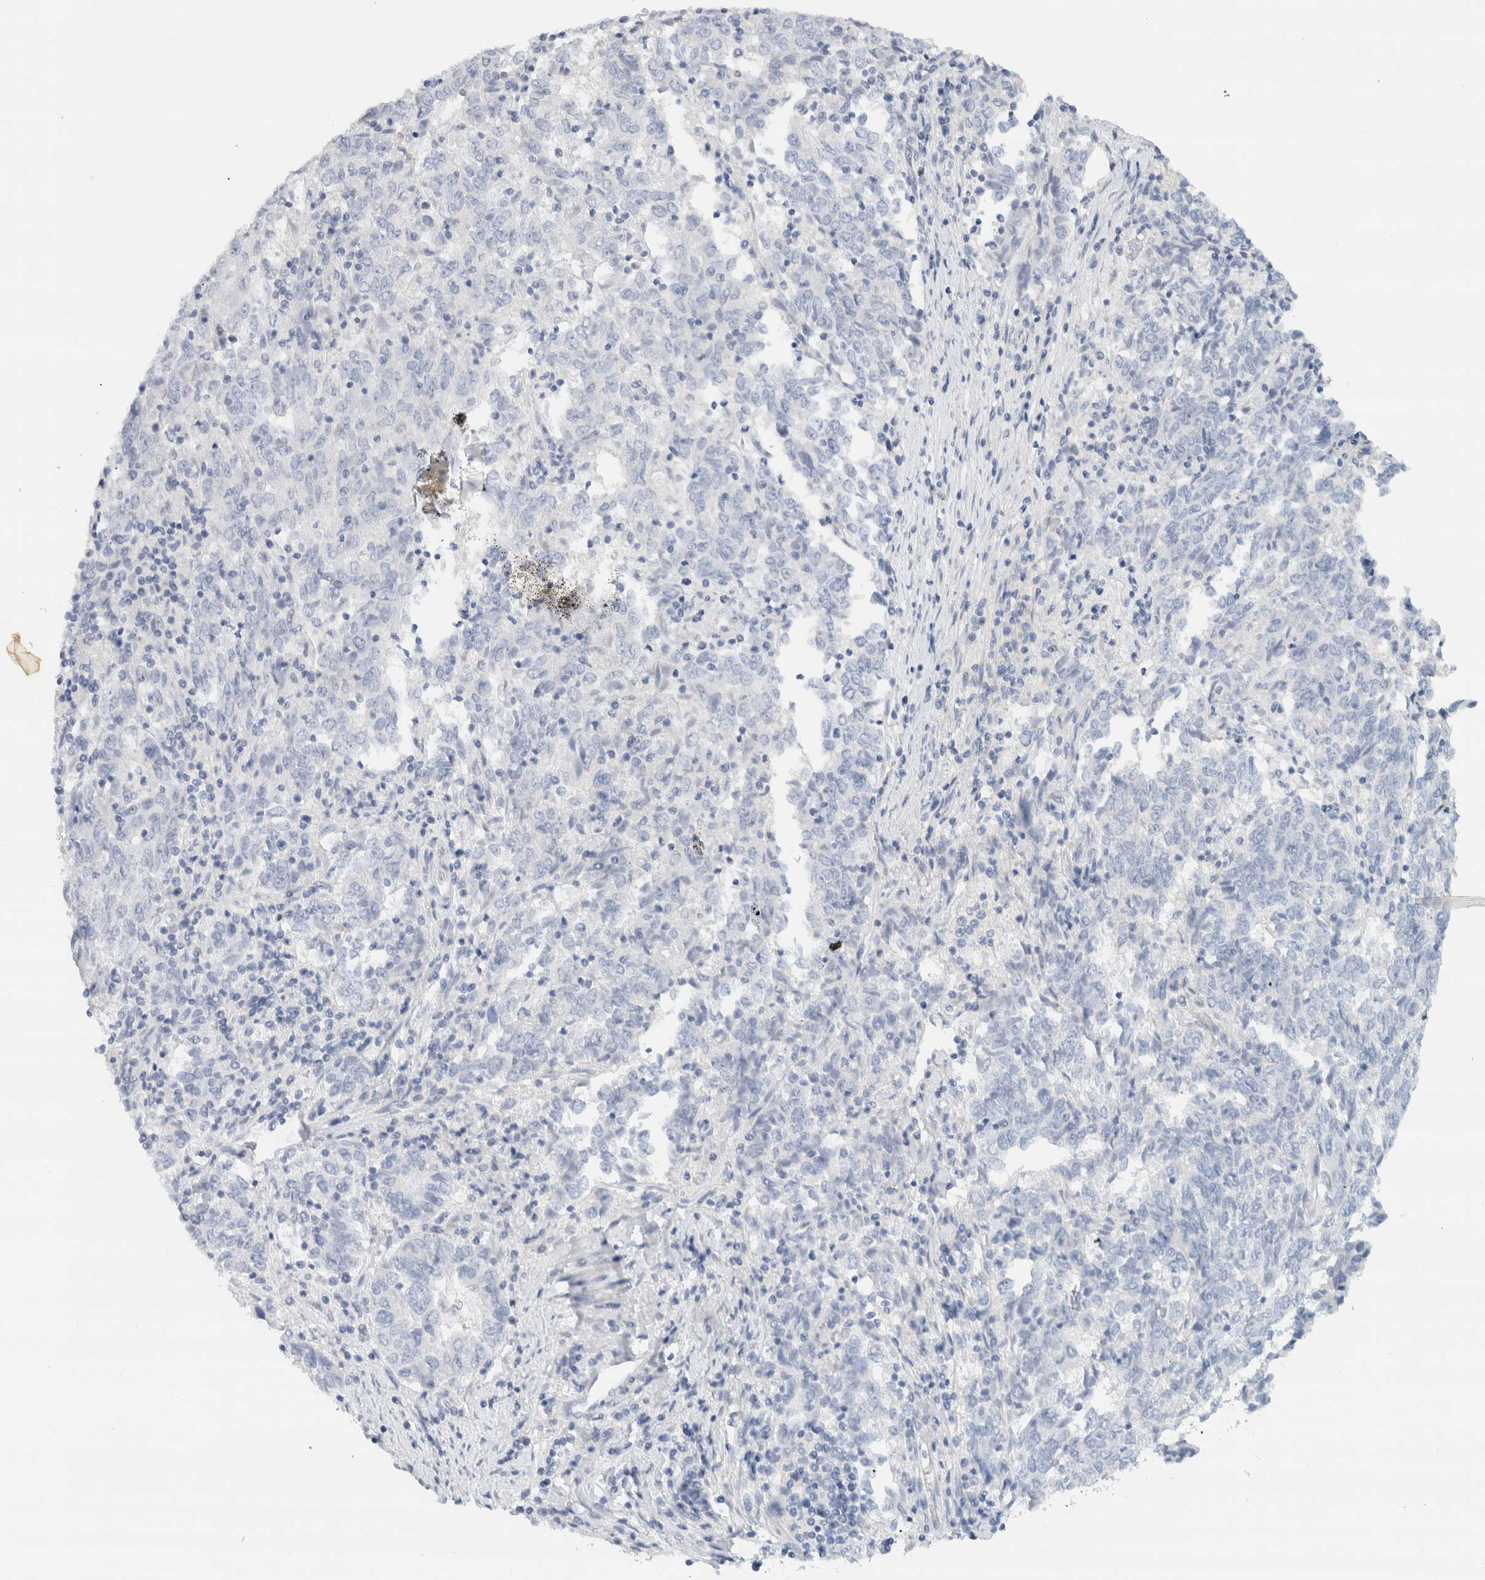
{"staining": {"intensity": "negative", "quantity": "none", "location": "none"}, "tissue": "endometrial cancer", "cell_type": "Tumor cells", "image_type": "cancer", "snomed": [{"axis": "morphology", "description": "Adenocarcinoma, NOS"}, {"axis": "topography", "description": "Endometrium"}], "caption": "Human endometrial adenocarcinoma stained for a protein using immunohistochemistry (IHC) exhibits no staining in tumor cells.", "gene": "ALOX12B", "patient": {"sex": "female", "age": 80}}